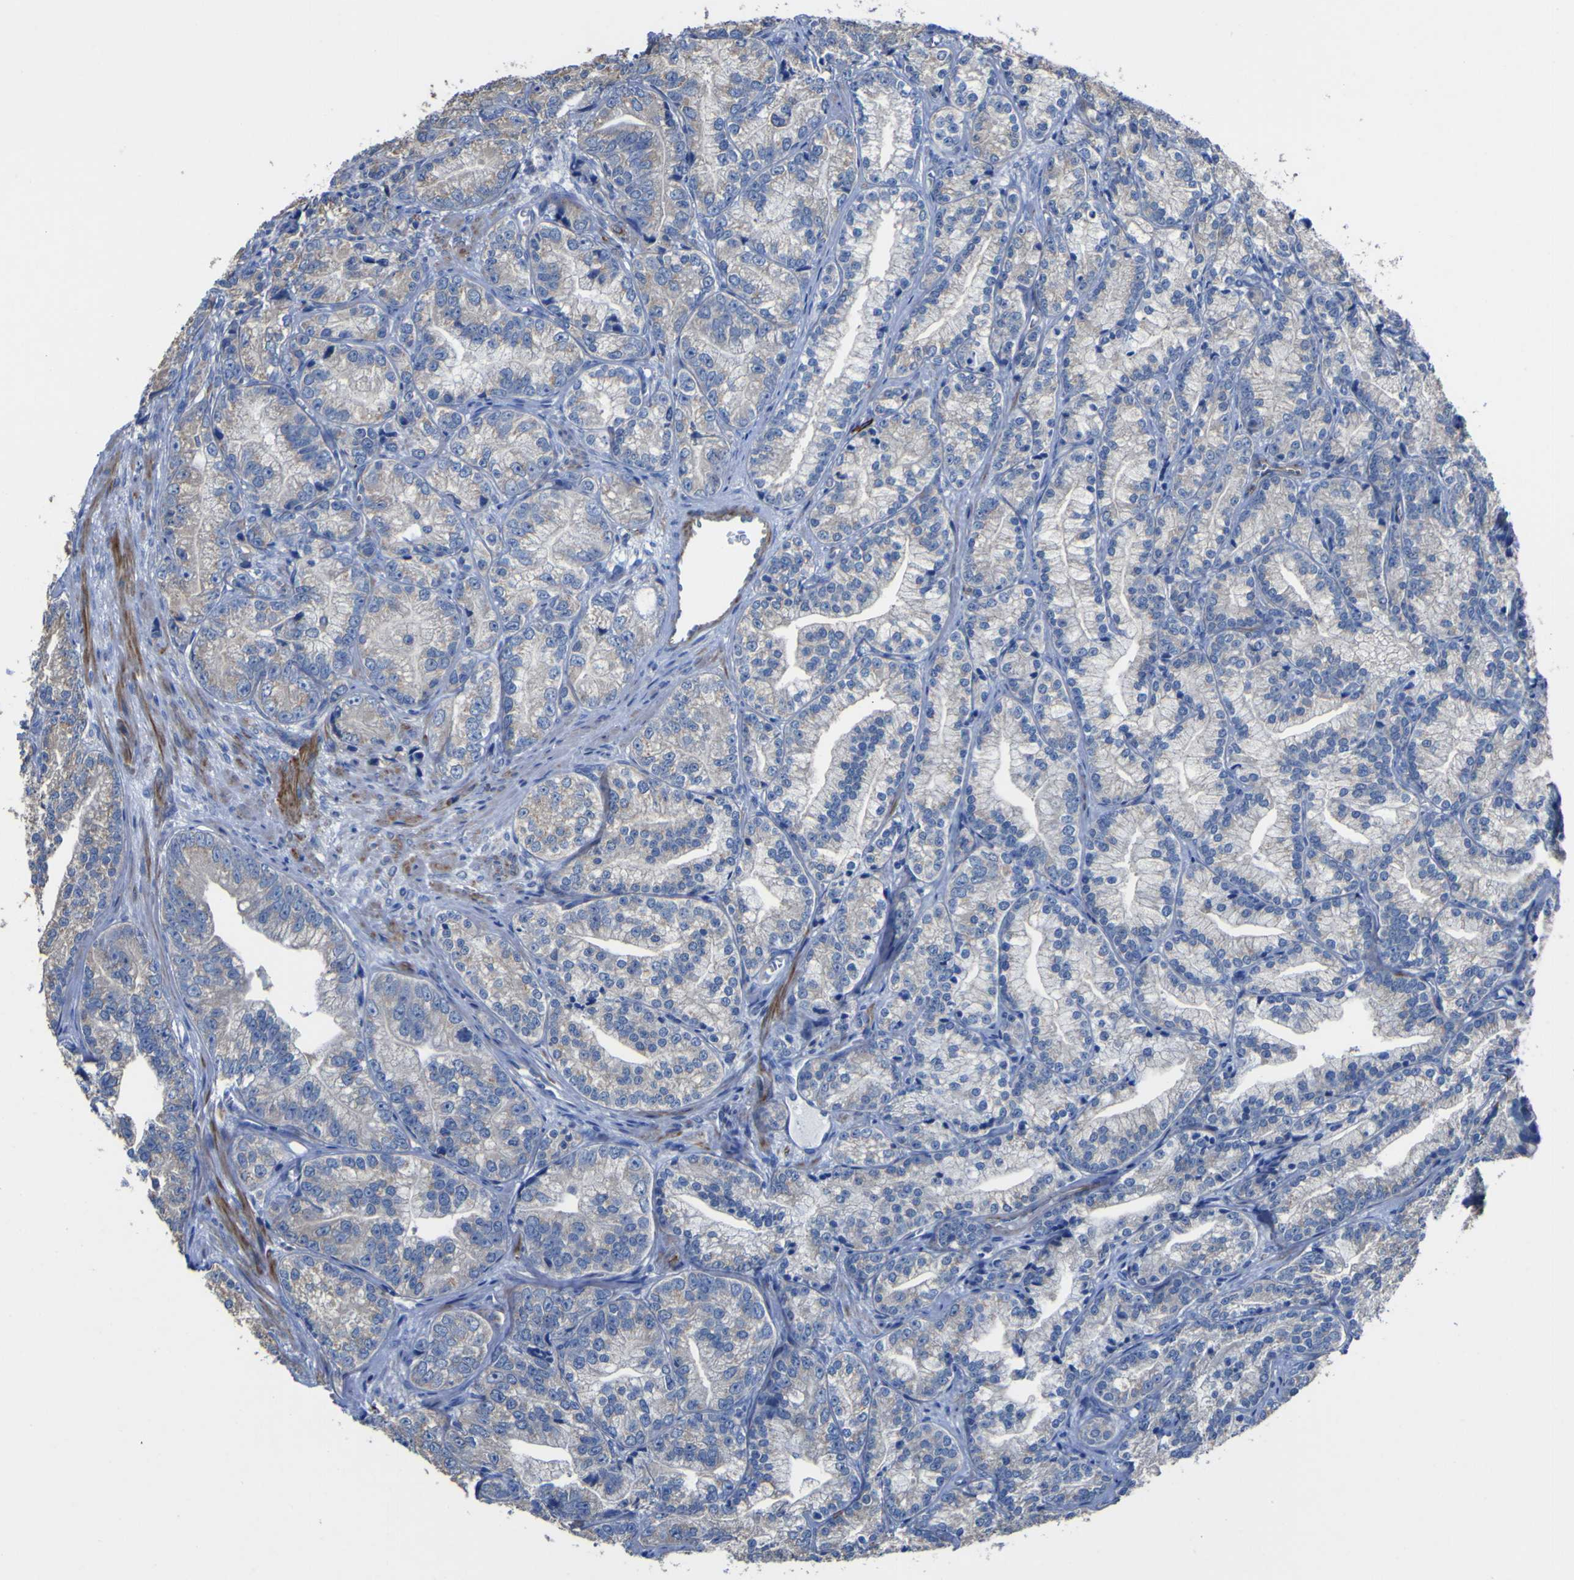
{"staining": {"intensity": "weak", "quantity": "<25%", "location": "cytoplasmic/membranous"}, "tissue": "prostate cancer", "cell_type": "Tumor cells", "image_type": "cancer", "snomed": [{"axis": "morphology", "description": "Adenocarcinoma, Low grade"}, {"axis": "topography", "description": "Prostate"}], "caption": "Immunohistochemical staining of human prostate cancer (low-grade adenocarcinoma) displays no significant staining in tumor cells. Nuclei are stained in blue.", "gene": "AGO4", "patient": {"sex": "male", "age": 89}}